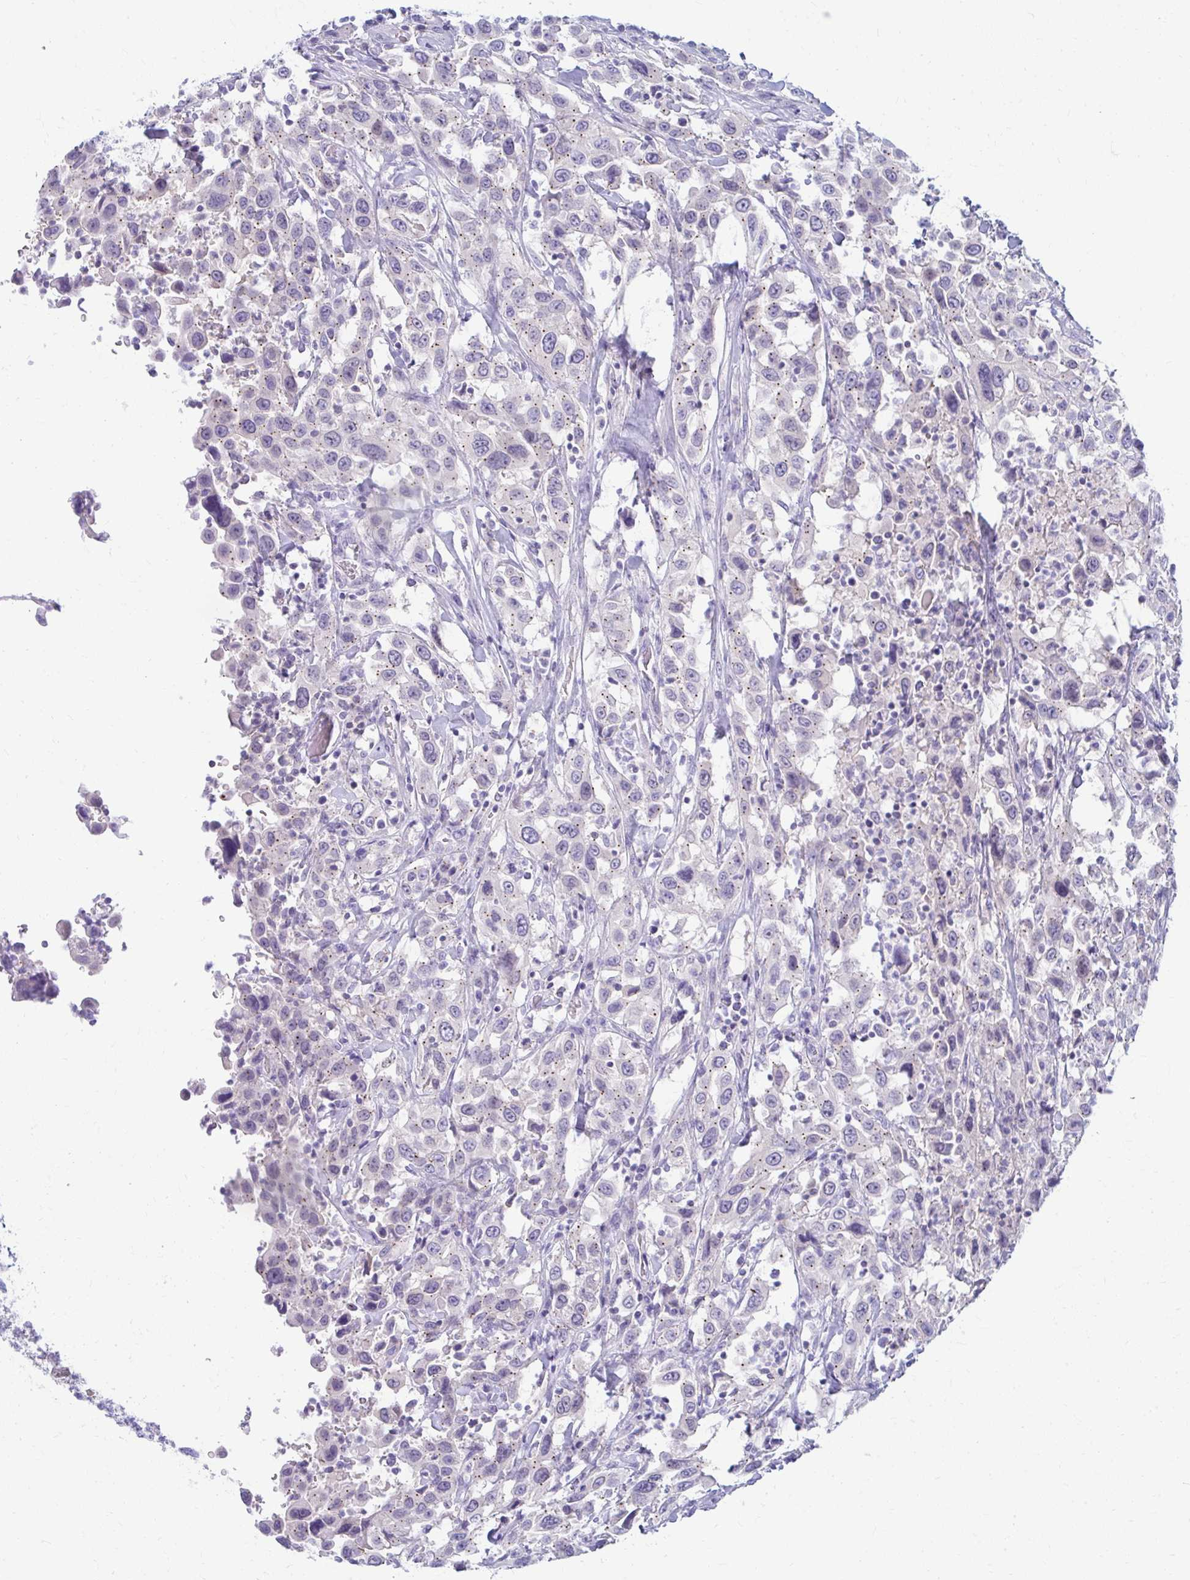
{"staining": {"intensity": "weak", "quantity": "25%-75%", "location": "cytoplasmic/membranous"}, "tissue": "urothelial cancer", "cell_type": "Tumor cells", "image_type": "cancer", "snomed": [{"axis": "morphology", "description": "Urothelial carcinoma, High grade"}, {"axis": "topography", "description": "Urinary bladder"}], "caption": "Brown immunohistochemical staining in urothelial cancer shows weak cytoplasmic/membranous staining in approximately 25%-75% of tumor cells. (brown staining indicates protein expression, while blue staining denotes nuclei).", "gene": "RADIL", "patient": {"sex": "male", "age": 61}}